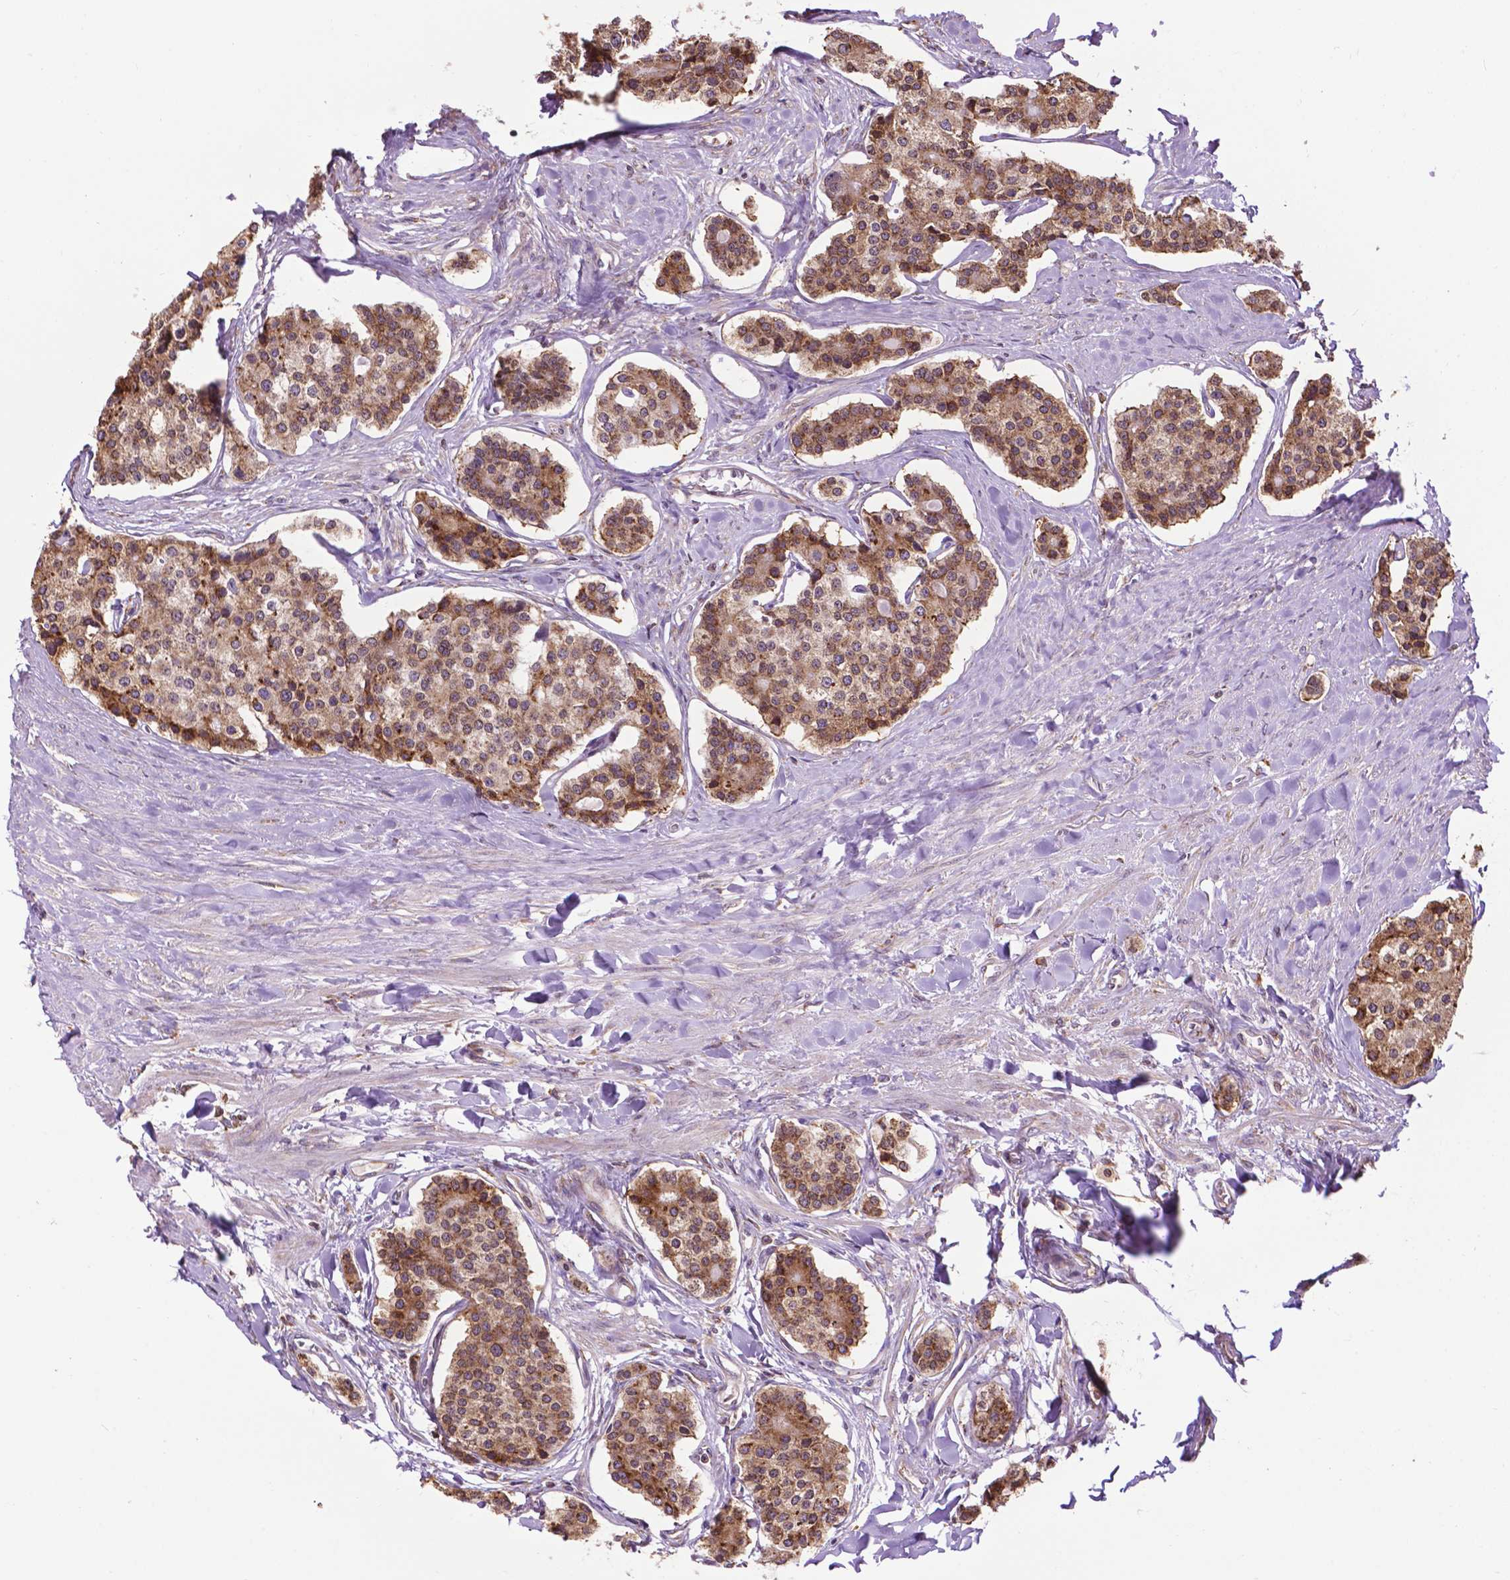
{"staining": {"intensity": "moderate", "quantity": ">75%", "location": "cytoplasmic/membranous"}, "tissue": "carcinoid", "cell_type": "Tumor cells", "image_type": "cancer", "snomed": [{"axis": "morphology", "description": "Carcinoid, malignant, NOS"}, {"axis": "topography", "description": "Small intestine"}], "caption": "A medium amount of moderate cytoplasmic/membranous positivity is seen in approximately >75% of tumor cells in carcinoid tissue.", "gene": "GANAB", "patient": {"sex": "female", "age": 65}}